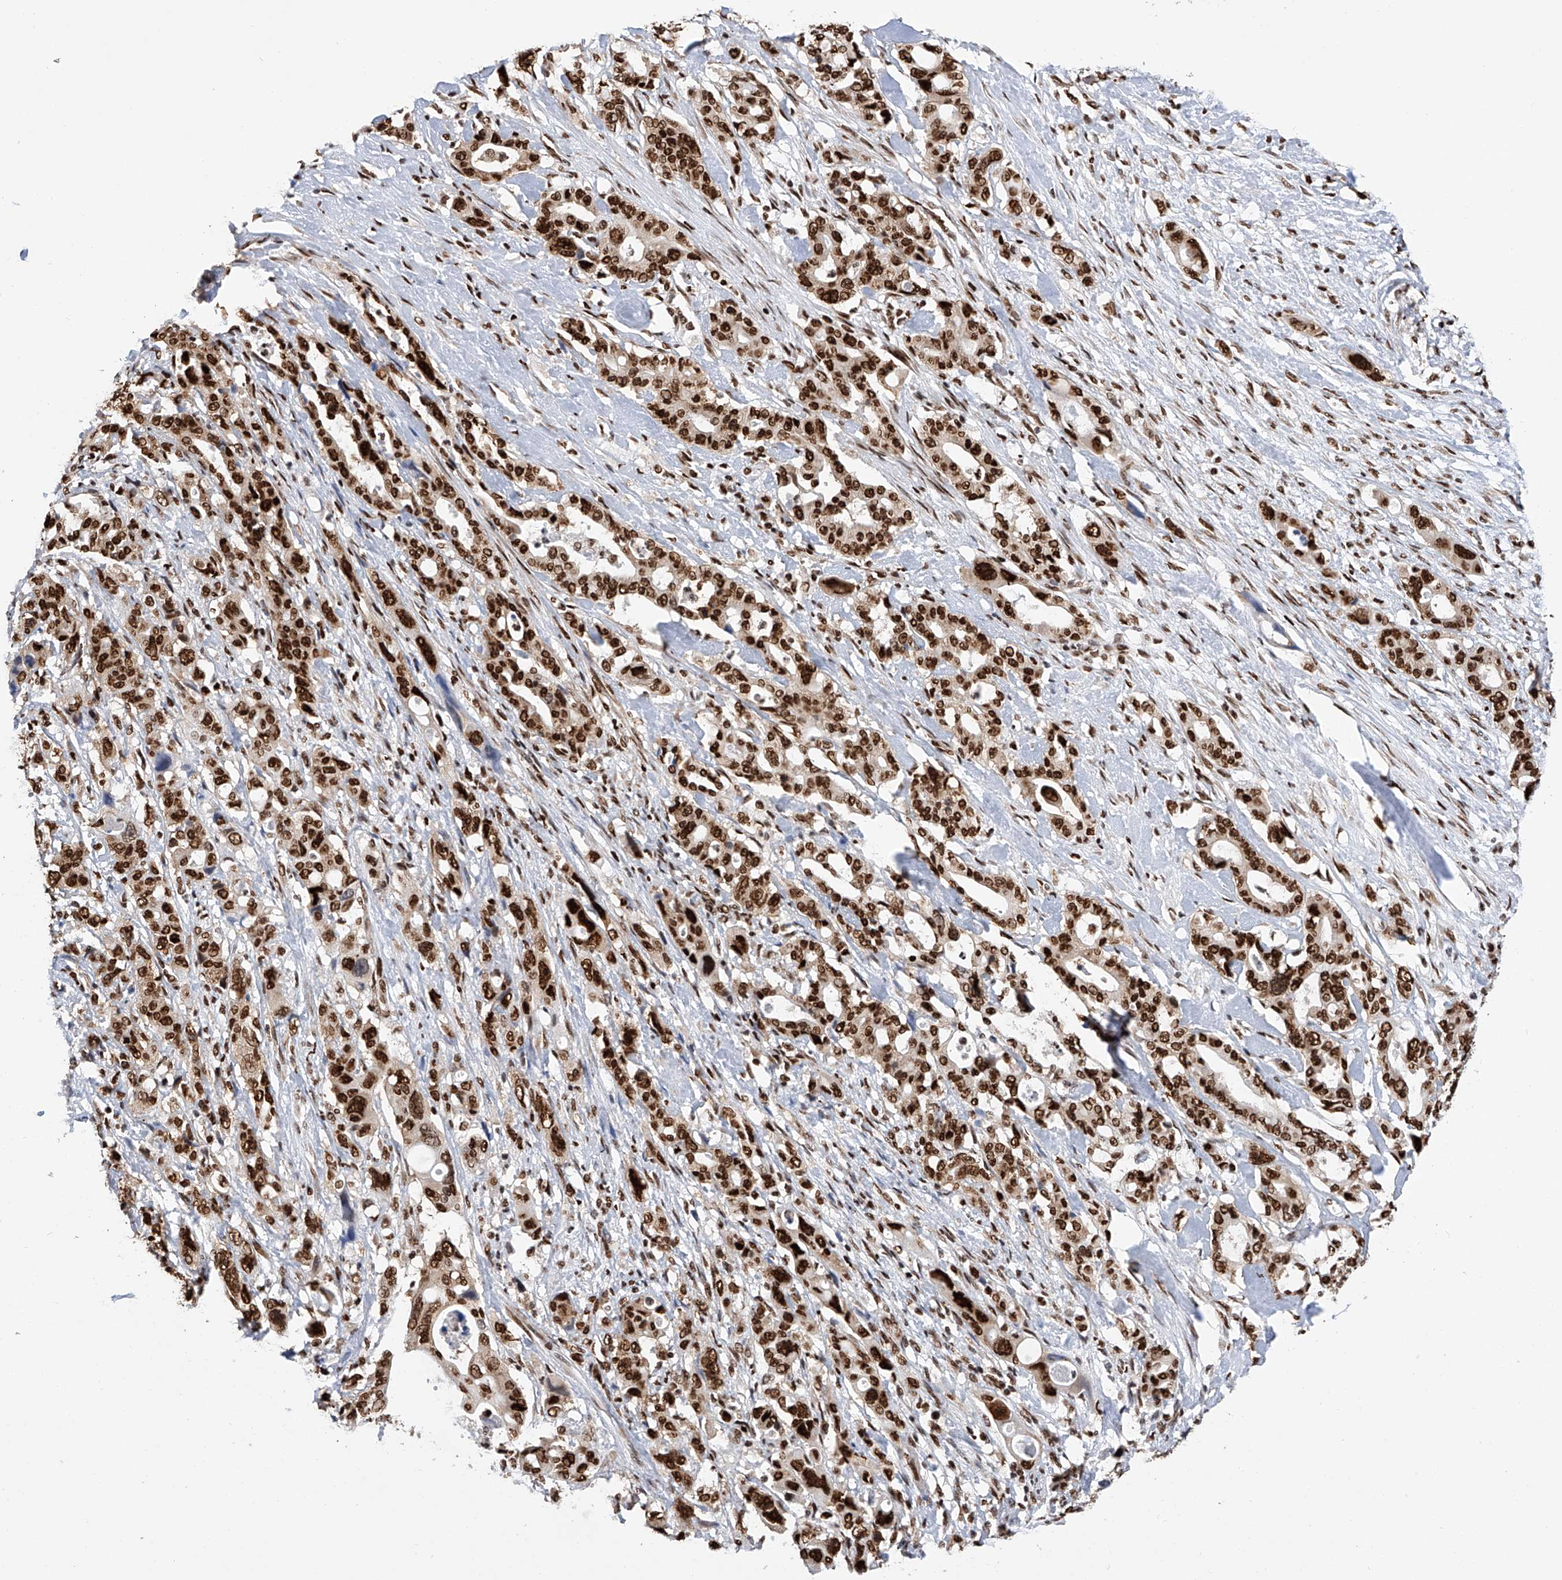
{"staining": {"intensity": "strong", "quantity": ">75%", "location": "nuclear"}, "tissue": "pancreatic cancer", "cell_type": "Tumor cells", "image_type": "cancer", "snomed": [{"axis": "morphology", "description": "Adenocarcinoma, NOS"}, {"axis": "topography", "description": "Pancreas"}], "caption": "Strong nuclear expression is appreciated in about >75% of tumor cells in pancreatic cancer.", "gene": "SRSF6", "patient": {"sex": "male", "age": 46}}